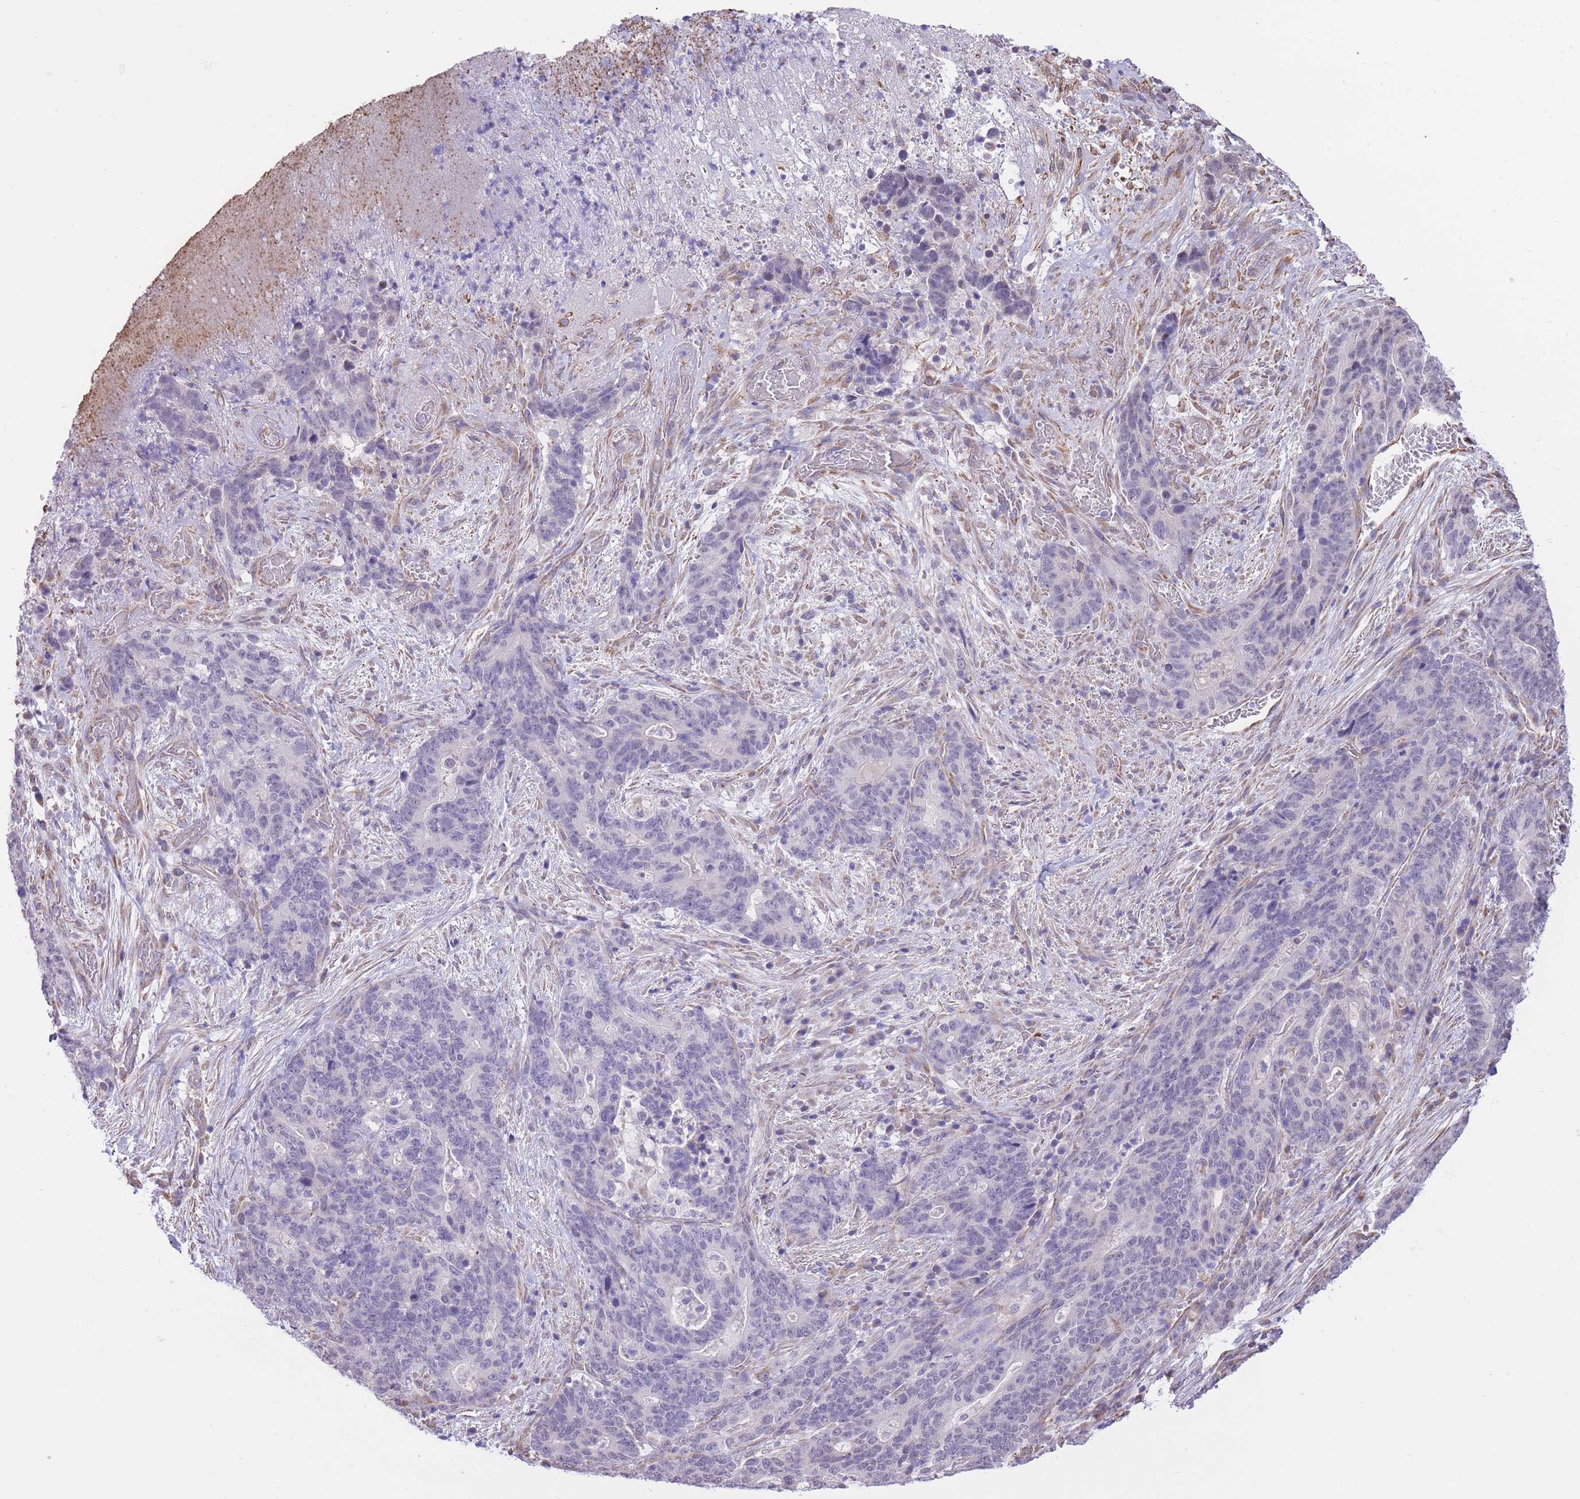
{"staining": {"intensity": "negative", "quantity": "none", "location": "none"}, "tissue": "stomach cancer", "cell_type": "Tumor cells", "image_type": "cancer", "snomed": [{"axis": "morphology", "description": "Normal tissue, NOS"}, {"axis": "morphology", "description": "Adenocarcinoma, NOS"}, {"axis": "topography", "description": "Stomach"}], "caption": "The IHC image has no significant positivity in tumor cells of stomach cancer tissue.", "gene": "PSG8", "patient": {"sex": "female", "age": 64}}